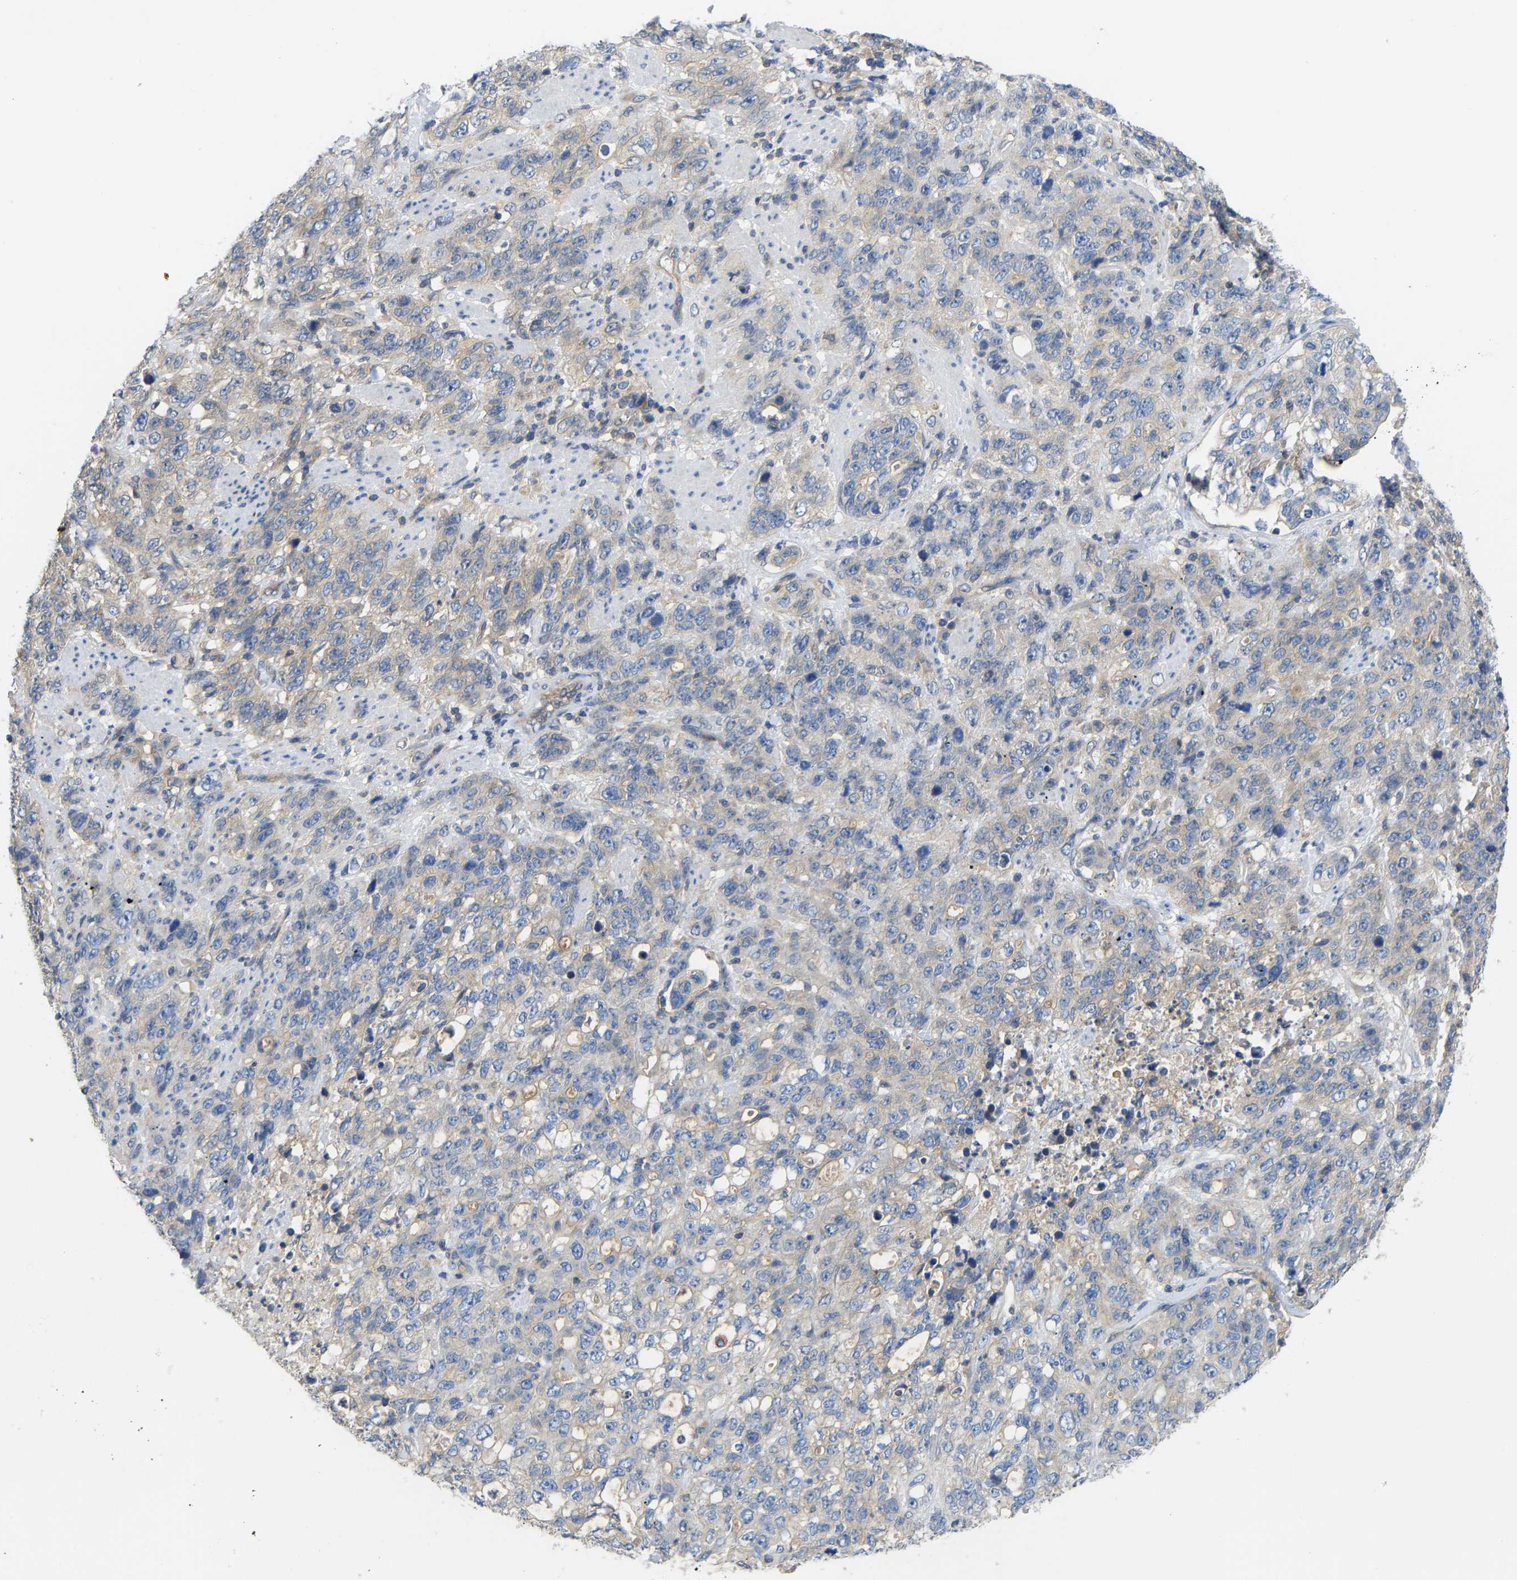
{"staining": {"intensity": "weak", "quantity": "25%-75%", "location": "cytoplasmic/membranous"}, "tissue": "stomach cancer", "cell_type": "Tumor cells", "image_type": "cancer", "snomed": [{"axis": "morphology", "description": "Adenocarcinoma, NOS"}, {"axis": "topography", "description": "Stomach"}], "caption": "An image of stomach cancer (adenocarcinoma) stained for a protein displays weak cytoplasmic/membranous brown staining in tumor cells. The staining is performed using DAB (3,3'-diaminobenzidine) brown chromogen to label protein expression. The nuclei are counter-stained blue using hematoxylin.", "gene": "PPP3CA", "patient": {"sex": "male", "age": 48}}